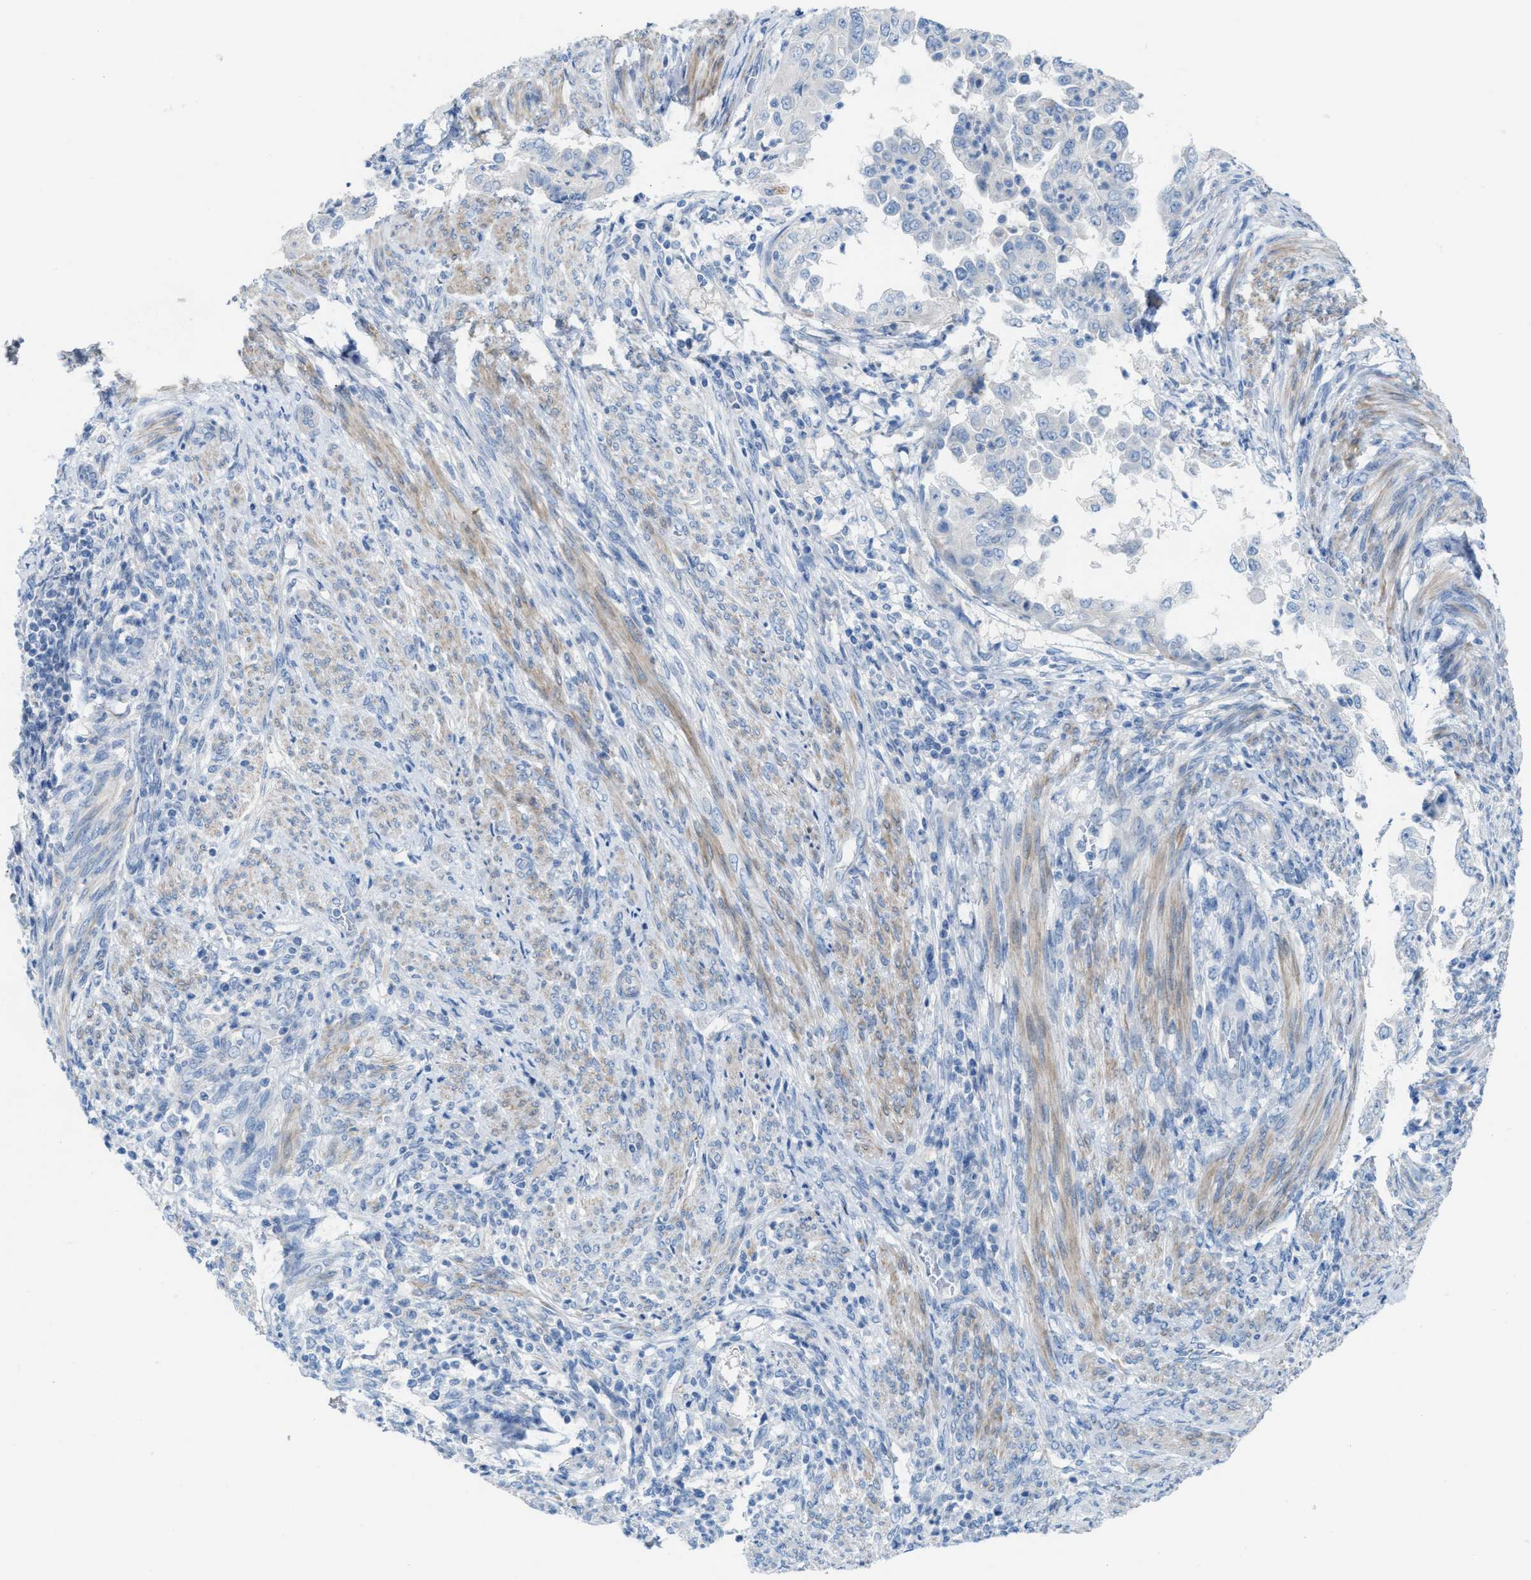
{"staining": {"intensity": "negative", "quantity": "none", "location": "none"}, "tissue": "endometrial cancer", "cell_type": "Tumor cells", "image_type": "cancer", "snomed": [{"axis": "morphology", "description": "Adenocarcinoma, NOS"}, {"axis": "topography", "description": "Endometrium"}], "caption": "An immunohistochemistry image of endometrial cancer (adenocarcinoma) is shown. There is no staining in tumor cells of endometrial cancer (adenocarcinoma).", "gene": "ASPA", "patient": {"sex": "female", "age": 85}}